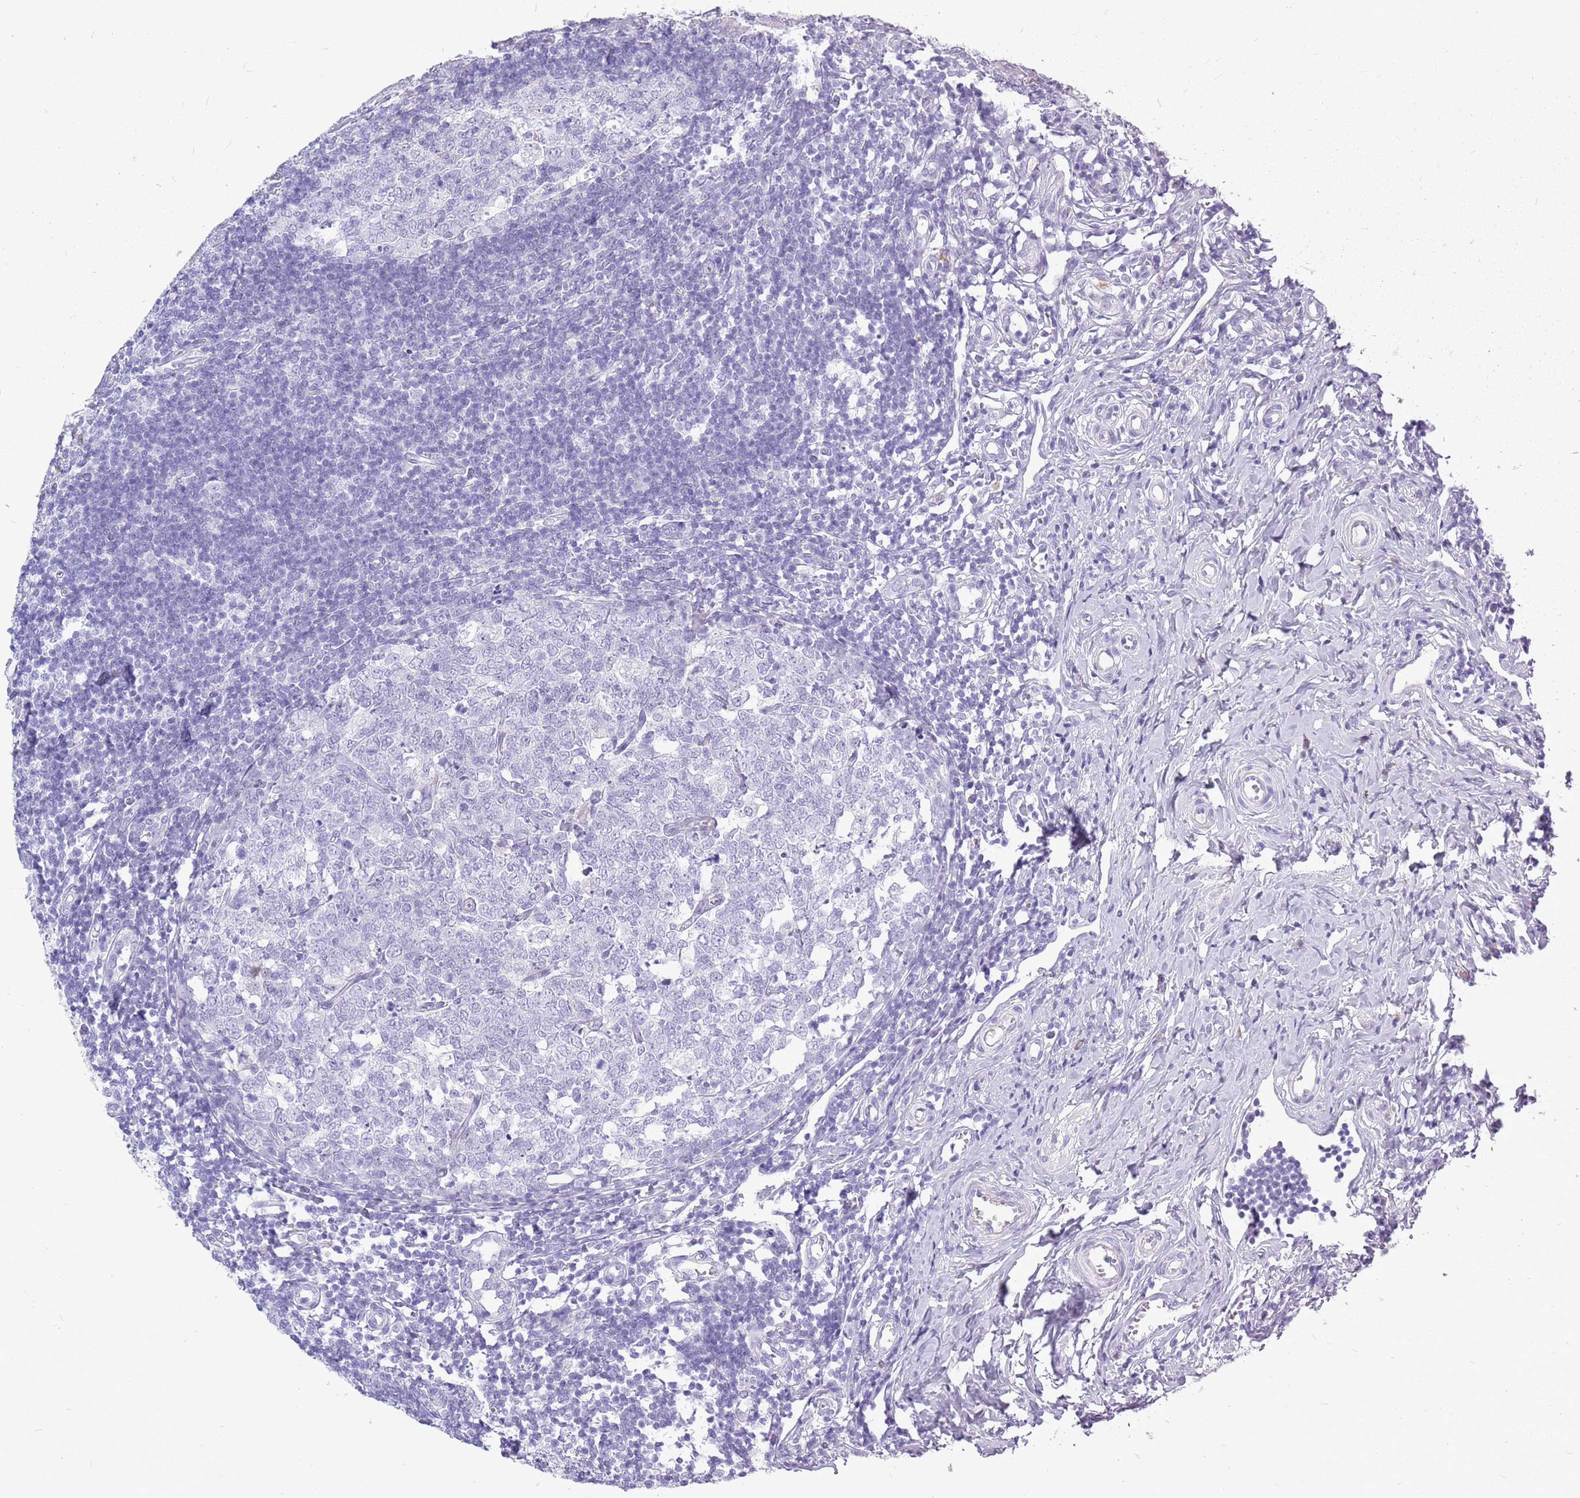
{"staining": {"intensity": "negative", "quantity": "none", "location": "none"}, "tissue": "appendix", "cell_type": "Glandular cells", "image_type": "normal", "snomed": [{"axis": "morphology", "description": "Normal tissue, NOS"}, {"axis": "topography", "description": "Appendix"}], "caption": "Protein analysis of unremarkable appendix shows no significant staining in glandular cells. Nuclei are stained in blue.", "gene": "ZNF425", "patient": {"sex": "male", "age": 14}}